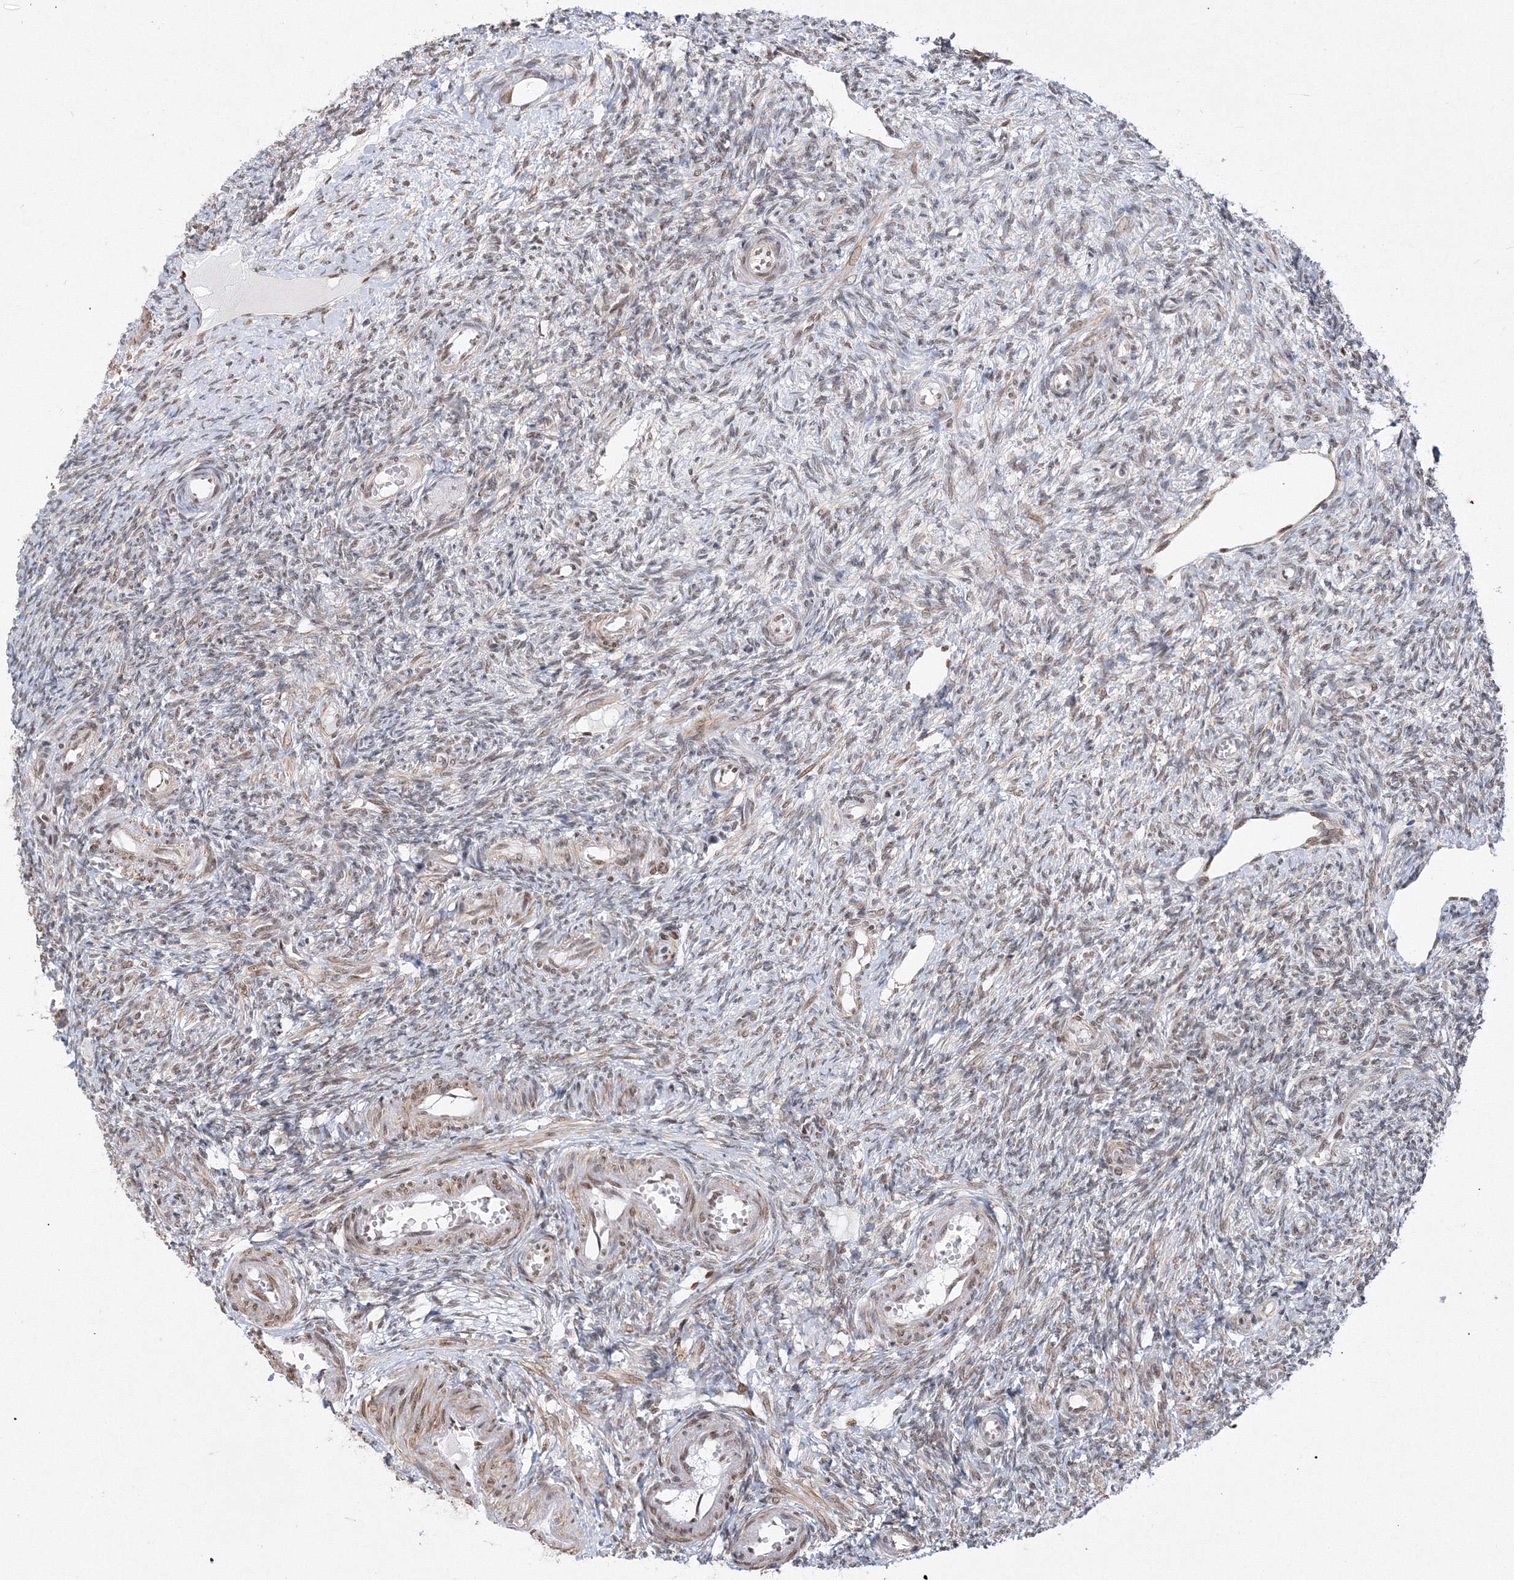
{"staining": {"intensity": "moderate", "quantity": "<25%", "location": "cytoplasmic/membranous,nuclear"}, "tissue": "ovary", "cell_type": "Ovarian stroma cells", "image_type": "normal", "snomed": [{"axis": "morphology", "description": "Normal tissue, NOS"}, {"axis": "topography", "description": "Ovary"}], "caption": "Protein expression analysis of normal ovary displays moderate cytoplasmic/membranous,nuclear positivity in about <25% of ovarian stroma cells.", "gene": "ZNF638", "patient": {"sex": "female", "age": 27}}